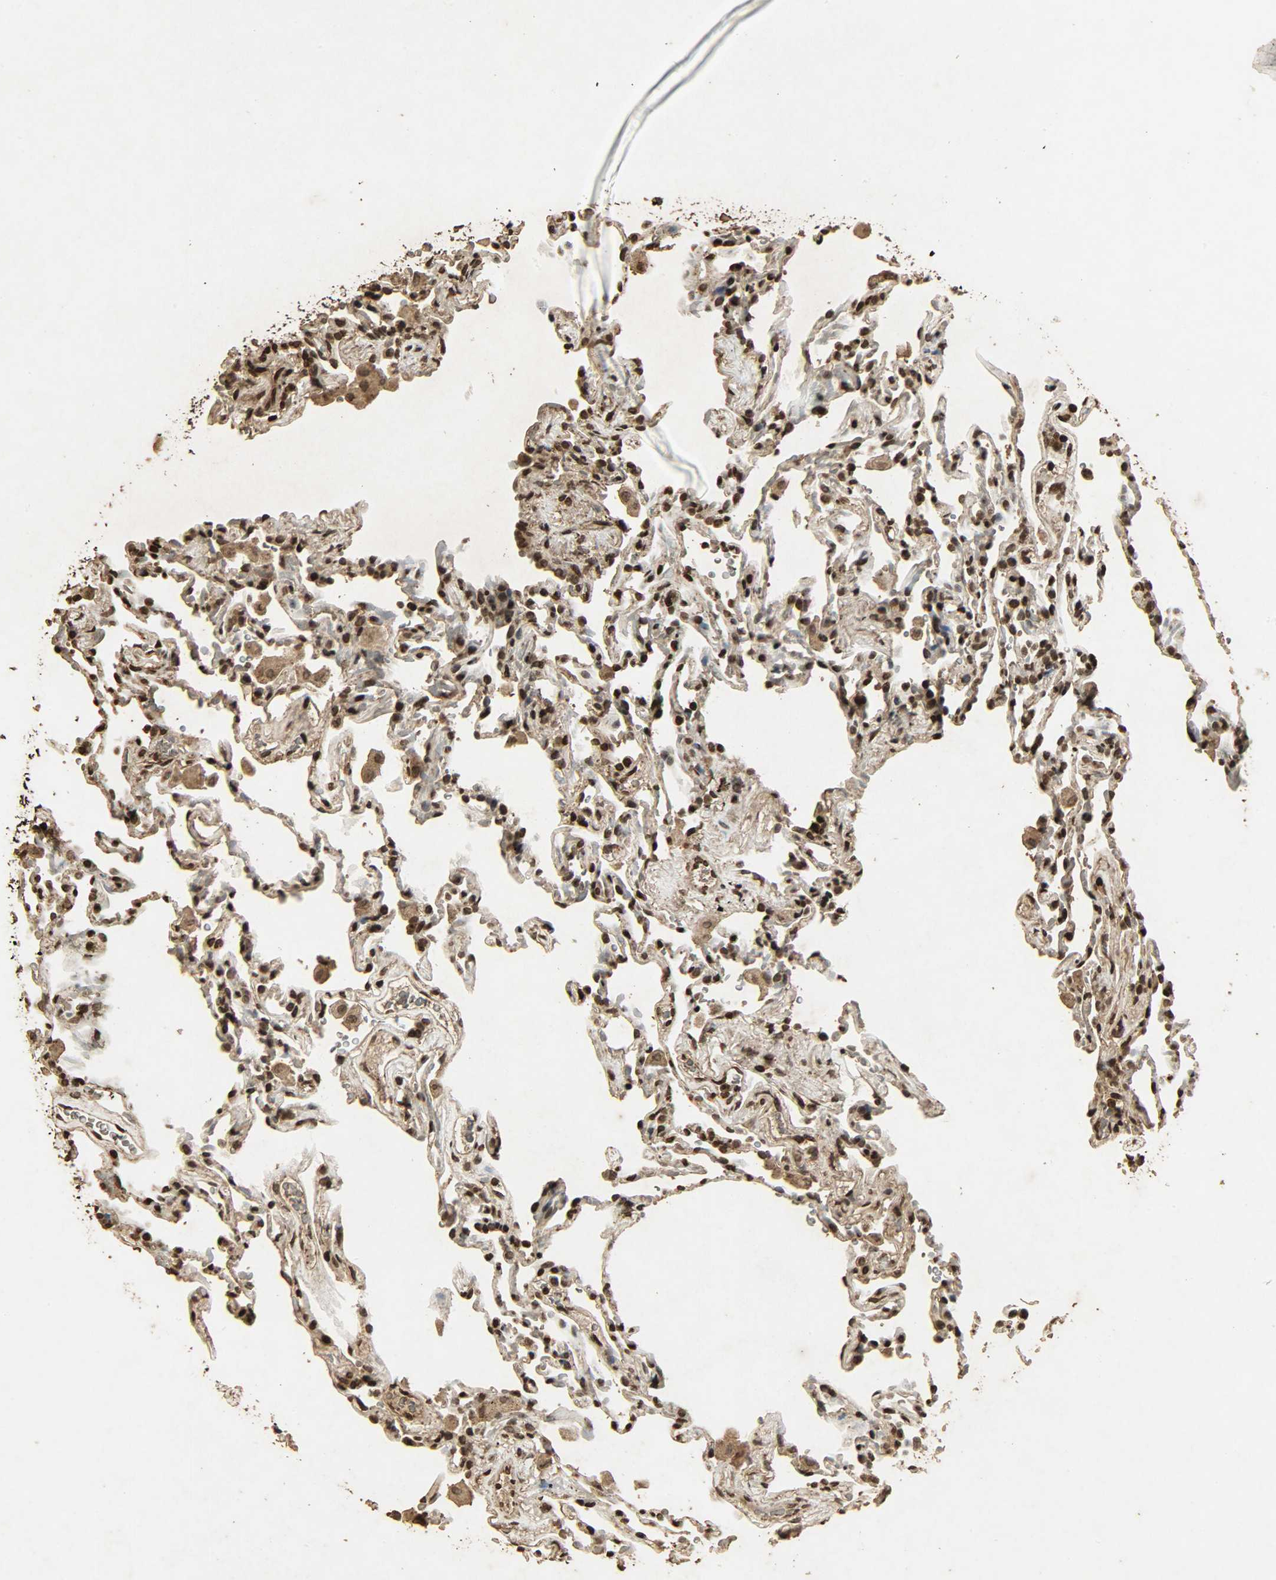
{"staining": {"intensity": "strong", "quantity": ">75%", "location": "nuclear"}, "tissue": "lung", "cell_type": "Alveolar cells", "image_type": "normal", "snomed": [{"axis": "morphology", "description": "Normal tissue, NOS"}, {"axis": "morphology", "description": "Soft tissue tumor metastatic"}, {"axis": "topography", "description": "Lung"}], "caption": "Immunohistochemistry staining of unremarkable lung, which reveals high levels of strong nuclear staining in approximately >75% of alveolar cells indicating strong nuclear protein positivity. The staining was performed using DAB (3,3'-diaminobenzidine) (brown) for protein detection and nuclei were counterstained in hematoxylin (blue).", "gene": "PPP3R1", "patient": {"sex": "male", "age": 59}}